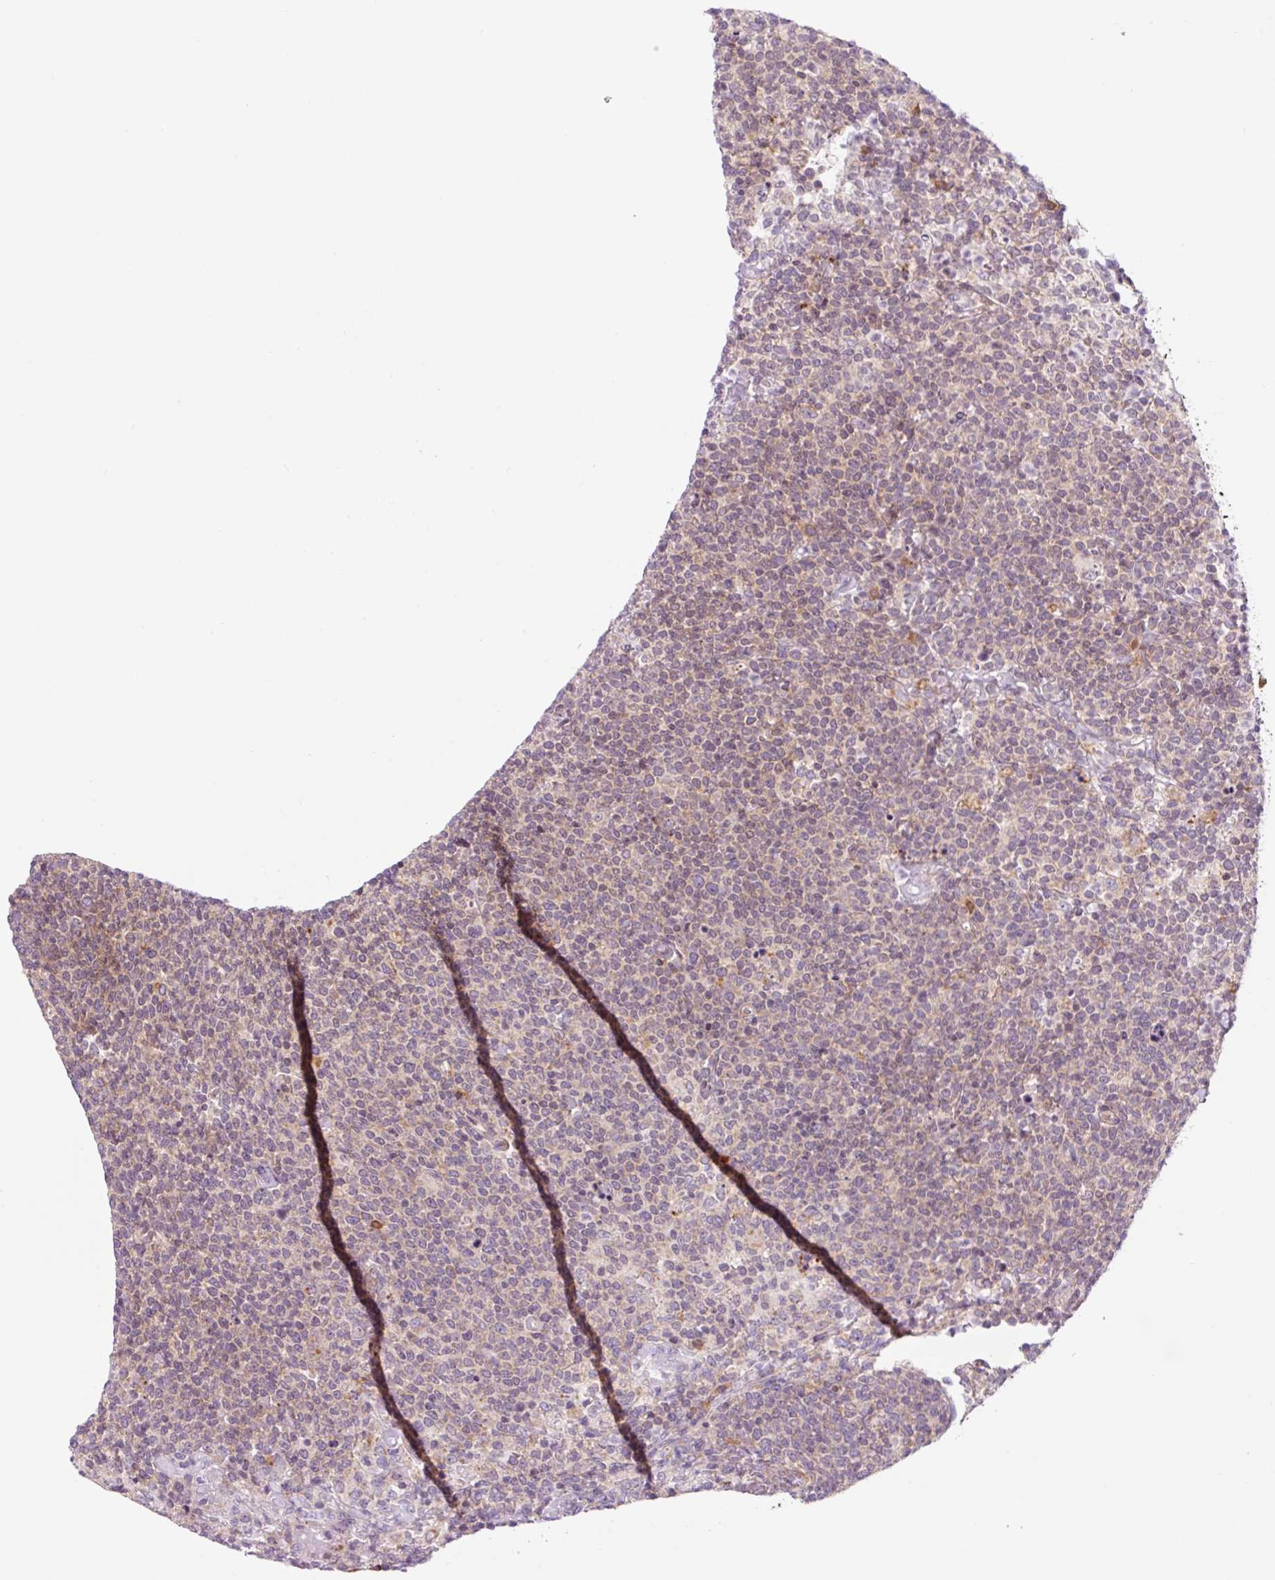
{"staining": {"intensity": "weak", "quantity": "25%-75%", "location": "cytoplasmic/membranous"}, "tissue": "lymphoma", "cell_type": "Tumor cells", "image_type": "cancer", "snomed": [{"axis": "morphology", "description": "Malignant lymphoma, non-Hodgkin's type, High grade"}, {"axis": "topography", "description": "Lymph node"}], "caption": "An IHC histopathology image of tumor tissue is shown. Protein staining in brown labels weak cytoplasmic/membranous positivity in lymphoma within tumor cells. (Brightfield microscopy of DAB IHC at high magnification).", "gene": "RPL41", "patient": {"sex": "male", "age": 61}}